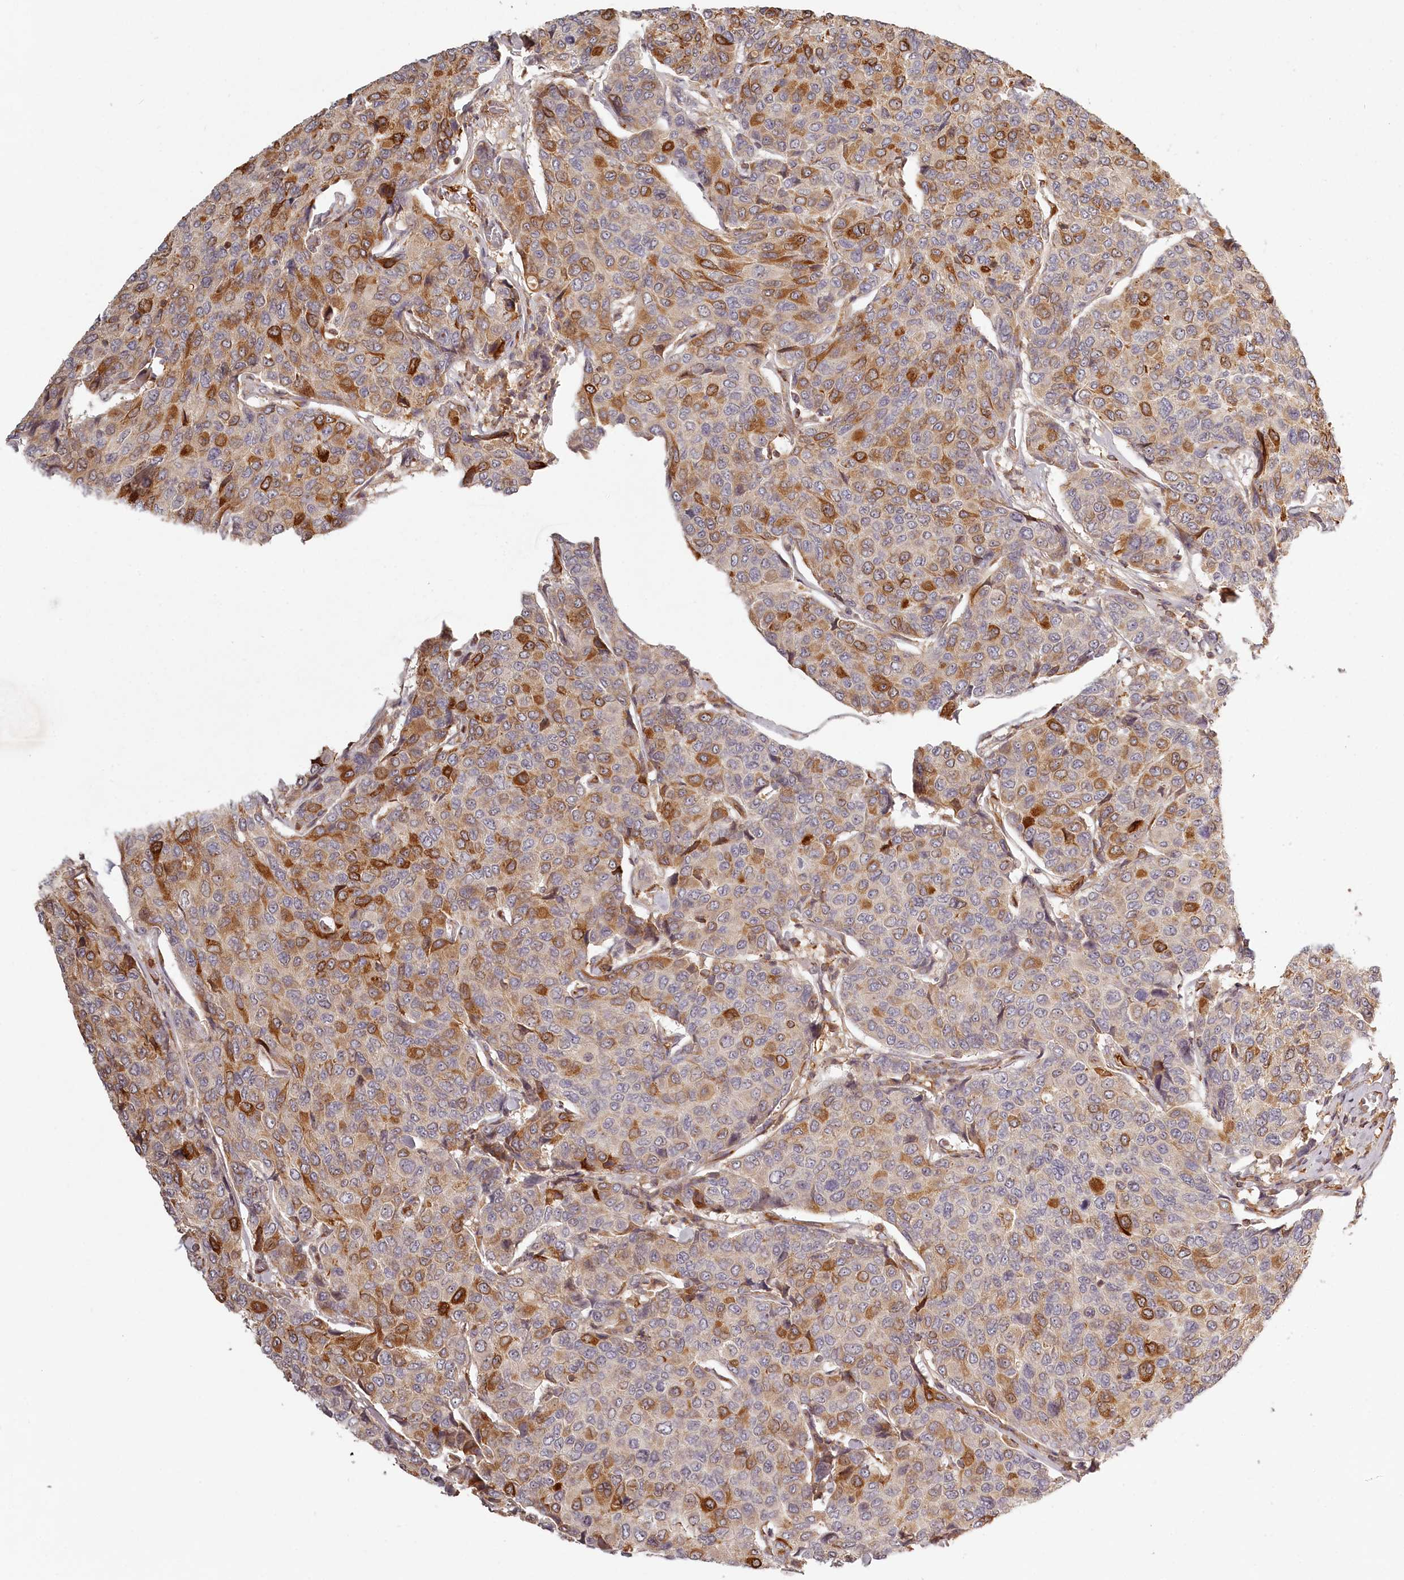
{"staining": {"intensity": "moderate", "quantity": "25%-75%", "location": "cytoplasmic/membranous"}, "tissue": "breast cancer", "cell_type": "Tumor cells", "image_type": "cancer", "snomed": [{"axis": "morphology", "description": "Duct carcinoma"}, {"axis": "topography", "description": "Breast"}], "caption": "The photomicrograph demonstrates staining of invasive ductal carcinoma (breast), revealing moderate cytoplasmic/membranous protein expression (brown color) within tumor cells.", "gene": "TMIE", "patient": {"sex": "female", "age": 55}}